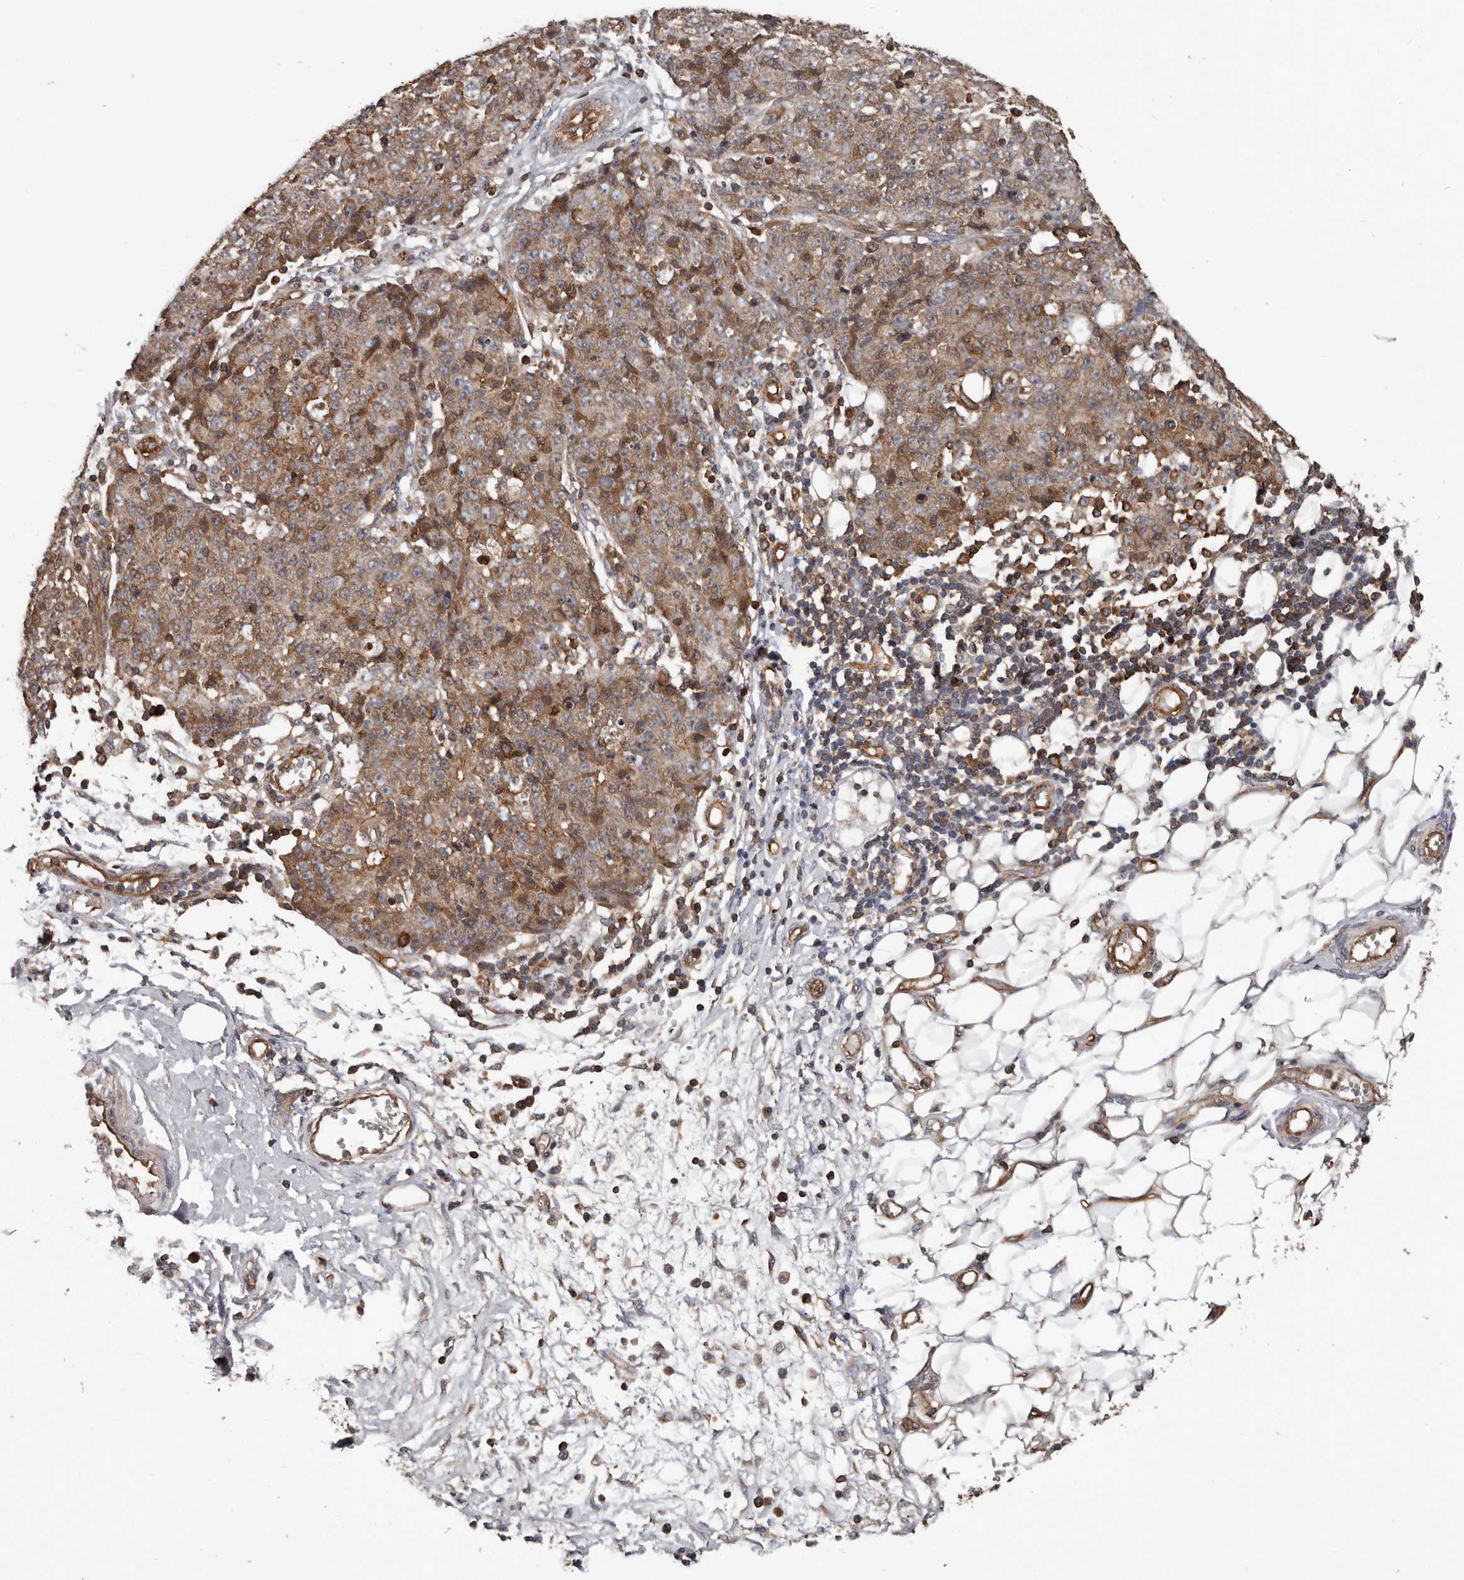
{"staining": {"intensity": "moderate", "quantity": ">75%", "location": "cytoplasmic/membranous"}, "tissue": "ovarian cancer", "cell_type": "Tumor cells", "image_type": "cancer", "snomed": [{"axis": "morphology", "description": "Carcinoma, endometroid"}, {"axis": "topography", "description": "Ovary"}], "caption": "About >75% of tumor cells in ovarian cancer (endometroid carcinoma) display moderate cytoplasmic/membranous protein expression as visualized by brown immunohistochemical staining.", "gene": "PNRC2", "patient": {"sex": "female", "age": 42}}